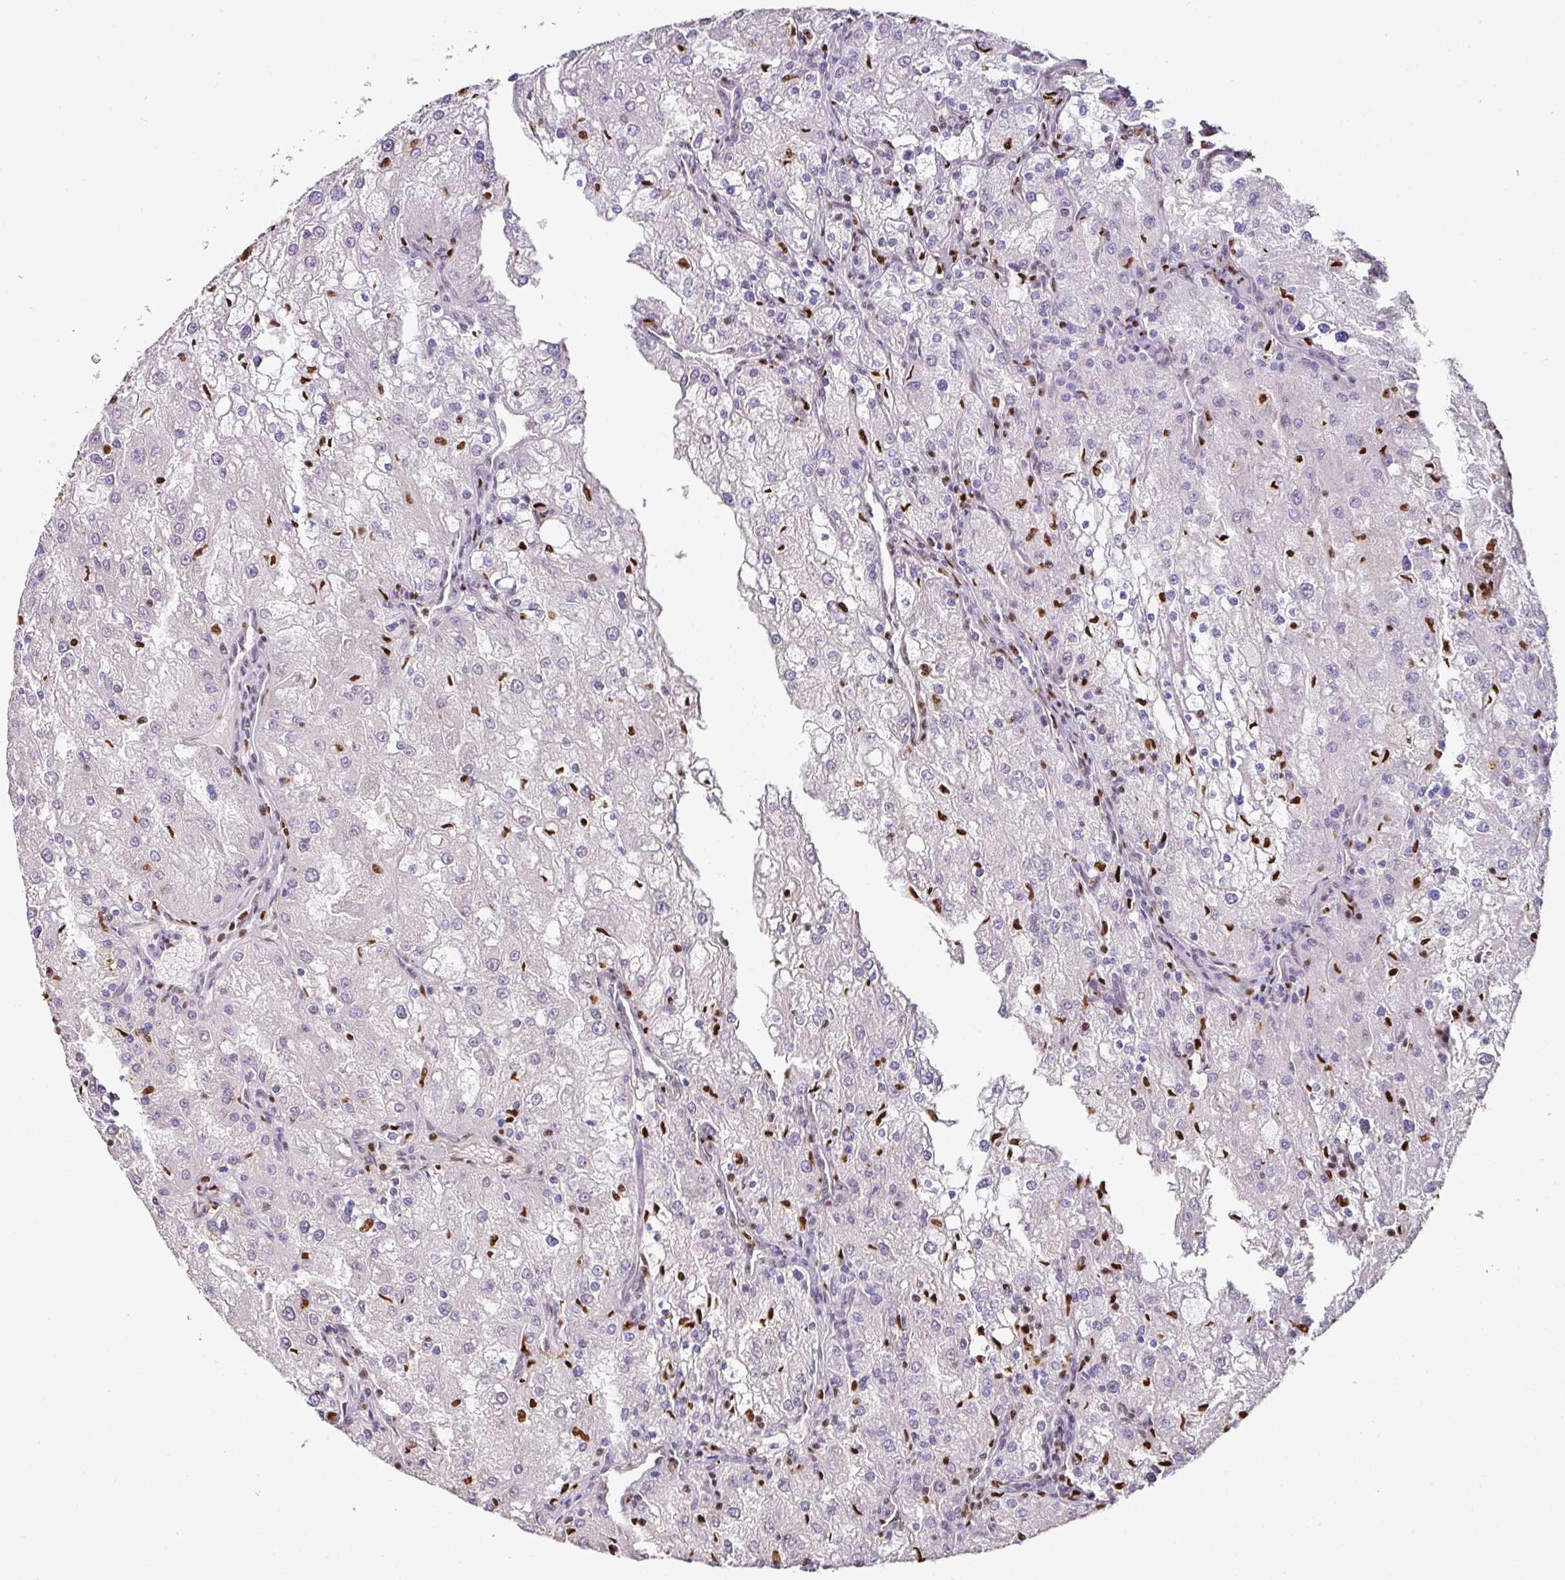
{"staining": {"intensity": "moderate", "quantity": "<25%", "location": "nuclear"}, "tissue": "renal cancer", "cell_type": "Tumor cells", "image_type": "cancer", "snomed": [{"axis": "morphology", "description": "Adenocarcinoma, NOS"}, {"axis": "topography", "description": "Kidney"}], "caption": "This is an image of immunohistochemistry (IHC) staining of renal cancer, which shows moderate staining in the nuclear of tumor cells.", "gene": "SAMHD1", "patient": {"sex": "female", "age": 74}}